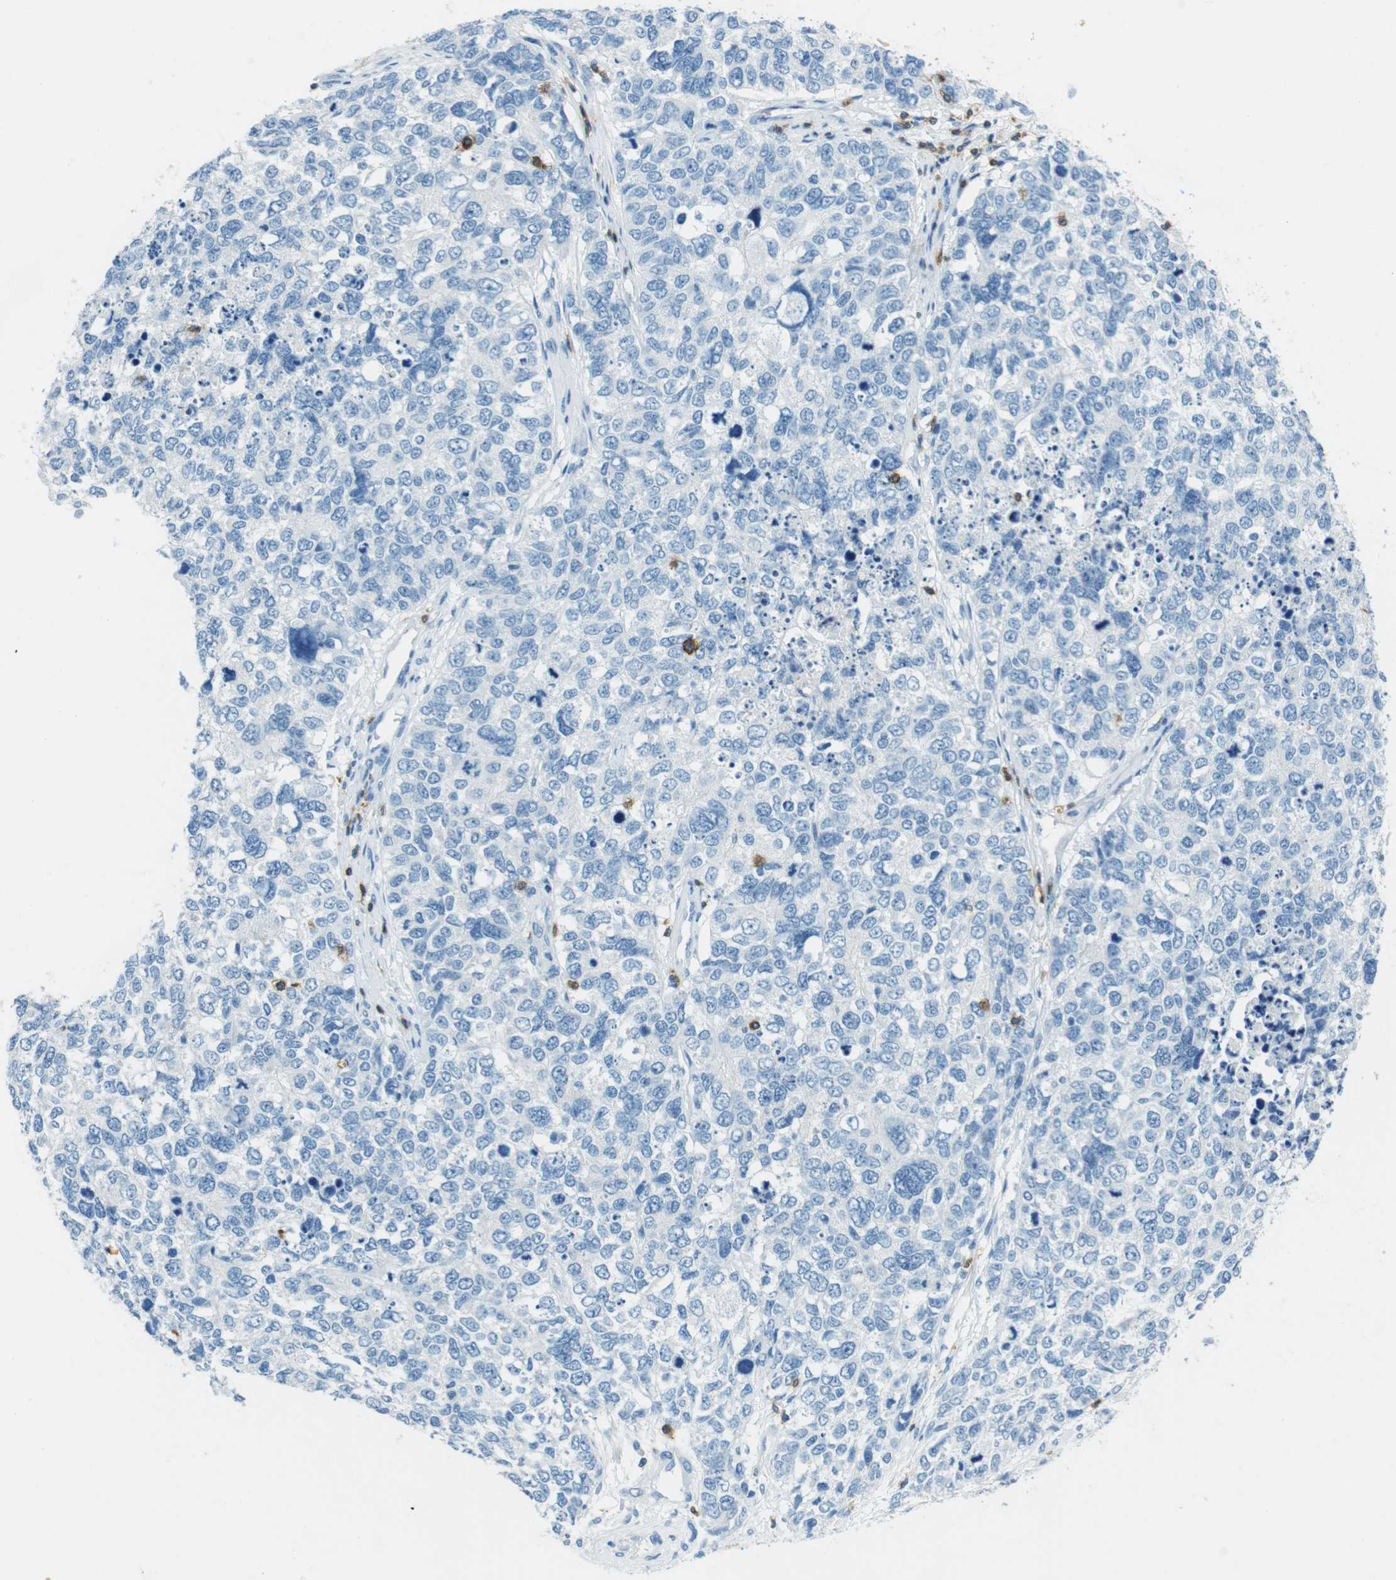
{"staining": {"intensity": "negative", "quantity": "none", "location": "none"}, "tissue": "cervical cancer", "cell_type": "Tumor cells", "image_type": "cancer", "snomed": [{"axis": "morphology", "description": "Squamous cell carcinoma, NOS"}, {"axis": "topography", "description": "Cervix"}], "caption": "This micrograph is of squamous cell carcinoma (cervical) stained with immunohistochemistry (IHC) to label a protein in brown with the nuclei are counter-stained blue. There is no expression in tumor cells.", "gene": "LAT", "patient": {"sex": "female", "age": 63}}